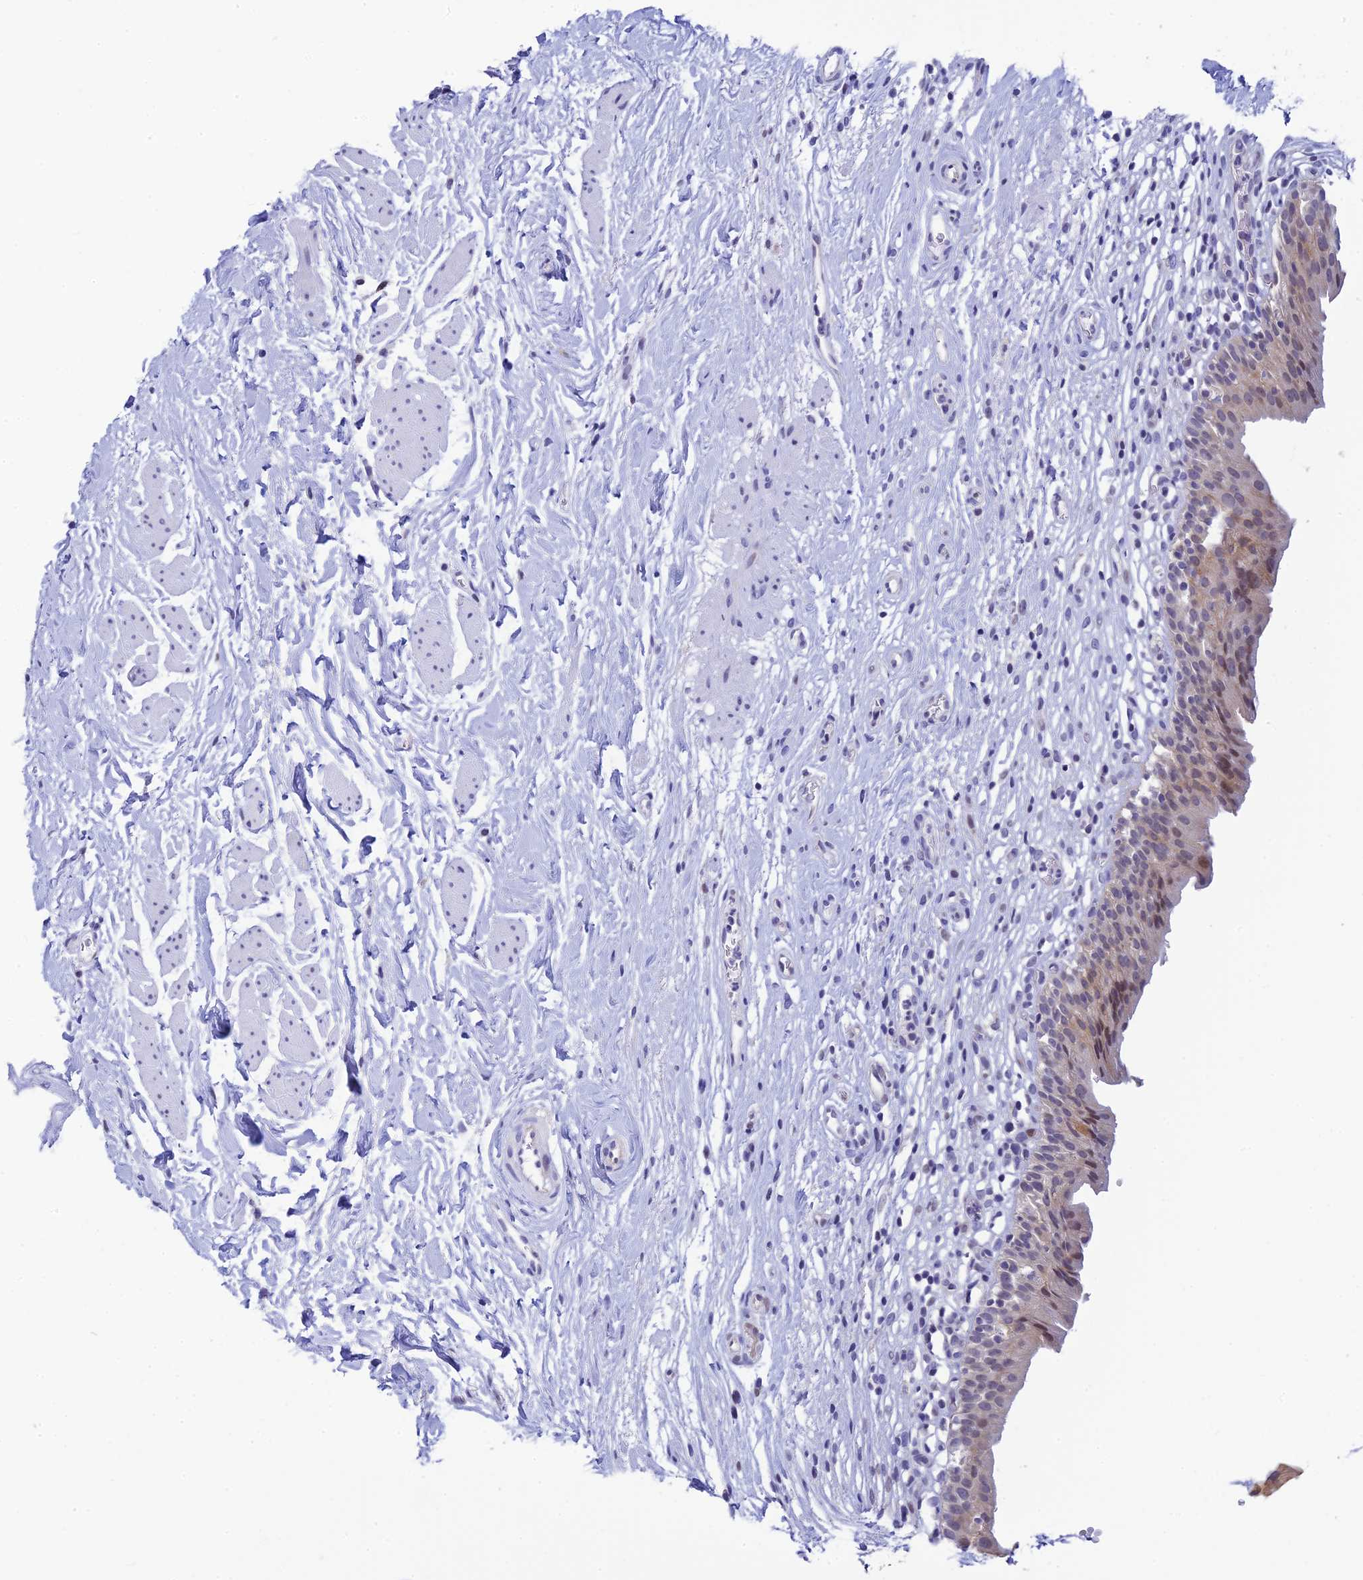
{"staining": {"intensity": "moderate", "quantity": "25%-75%", "location": "cytoplasmic/membranous"}, "tissue": "urinary bladder", "cell_type": "Urothelial cells", "image_type": "normal", "snomed": [{"axis": "morphology", "description": "Normal tissue, NOS"}, {"axis": "morphology", "description": "Inflammation, NOS"}, {"axis": "topography", "description": "Urinary bladder"}], "caption": "Urinary bladder stained for a protein (brown) exhibits moderate cytoplasmic/membranous positive expression in about 25%-75% of urothelial cells.", "gene": "RASGEF1B", "patient": {"sex": "male", "age": 63}}